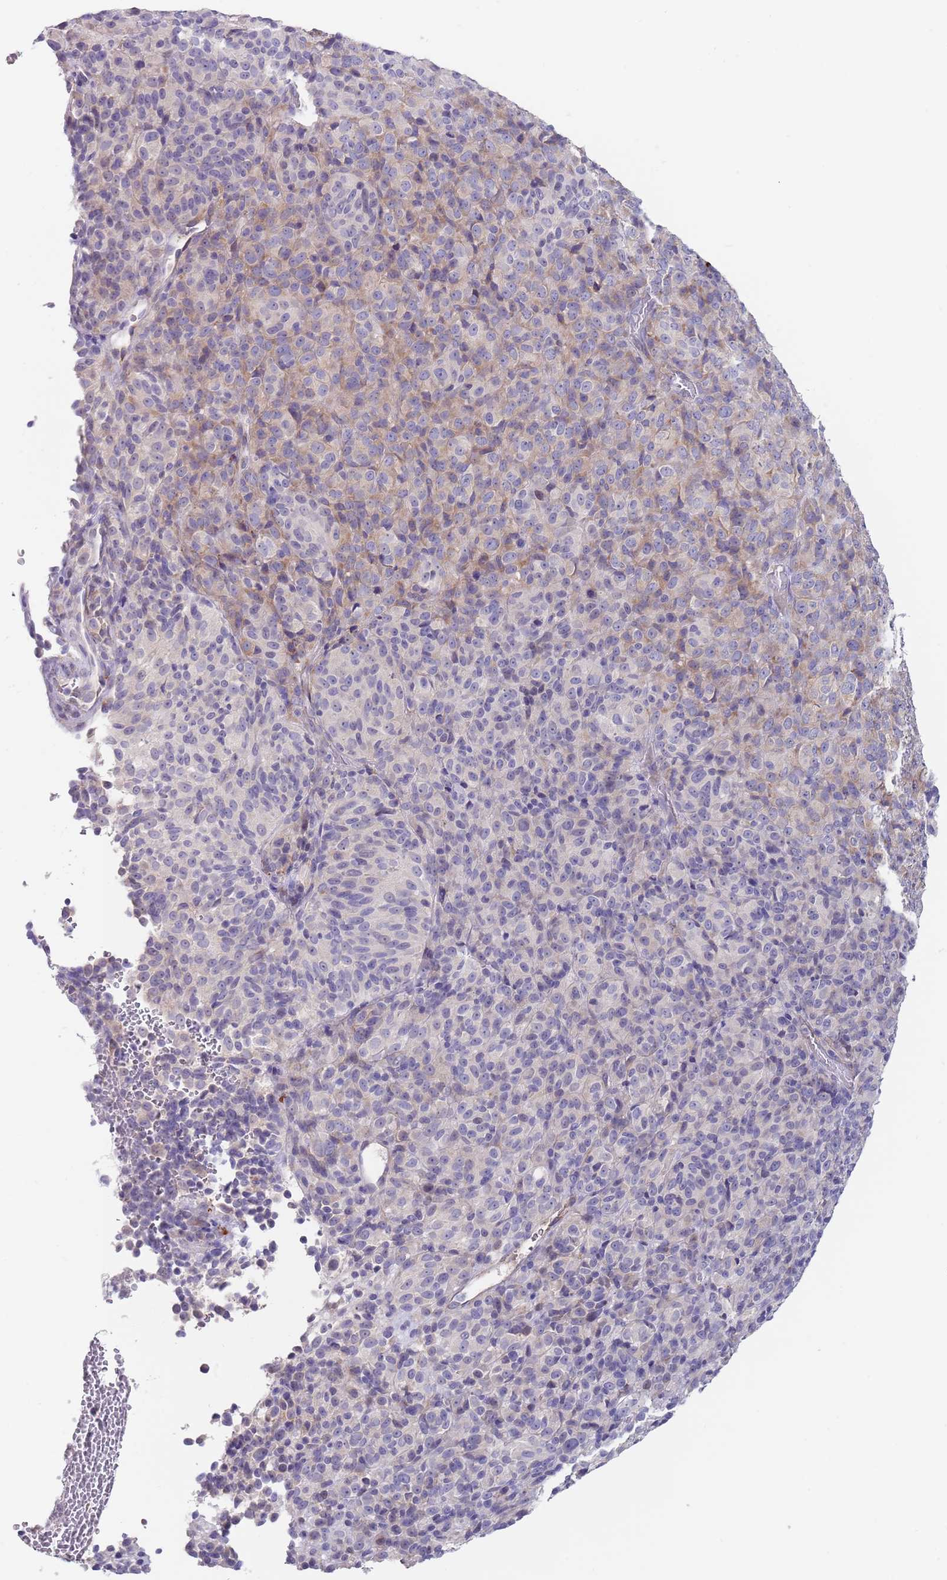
{"staining": {"intensity": "weak", "quantity": "<25%", "location": "cytoplasmic/membranous"}, "tissue": "melanoma", "cell_type": "Tumor cells", "image_type": "cancer", "snomed": [{"axis": "morphology", "description": "Malignant melanoma, Metastatic site"}, {"axis": "topography", "description": "Brain"}], "caption": "IHC of human melanoma displays no positivity in tumor cells. The staining was performed using DAB to visualize the protein expression in brown, while the nuclei were stained in blue with hematoxylin (Magnification: 20x).", "gene": "TNRC6C", "patient": {"sex": "female", "age": 56}}